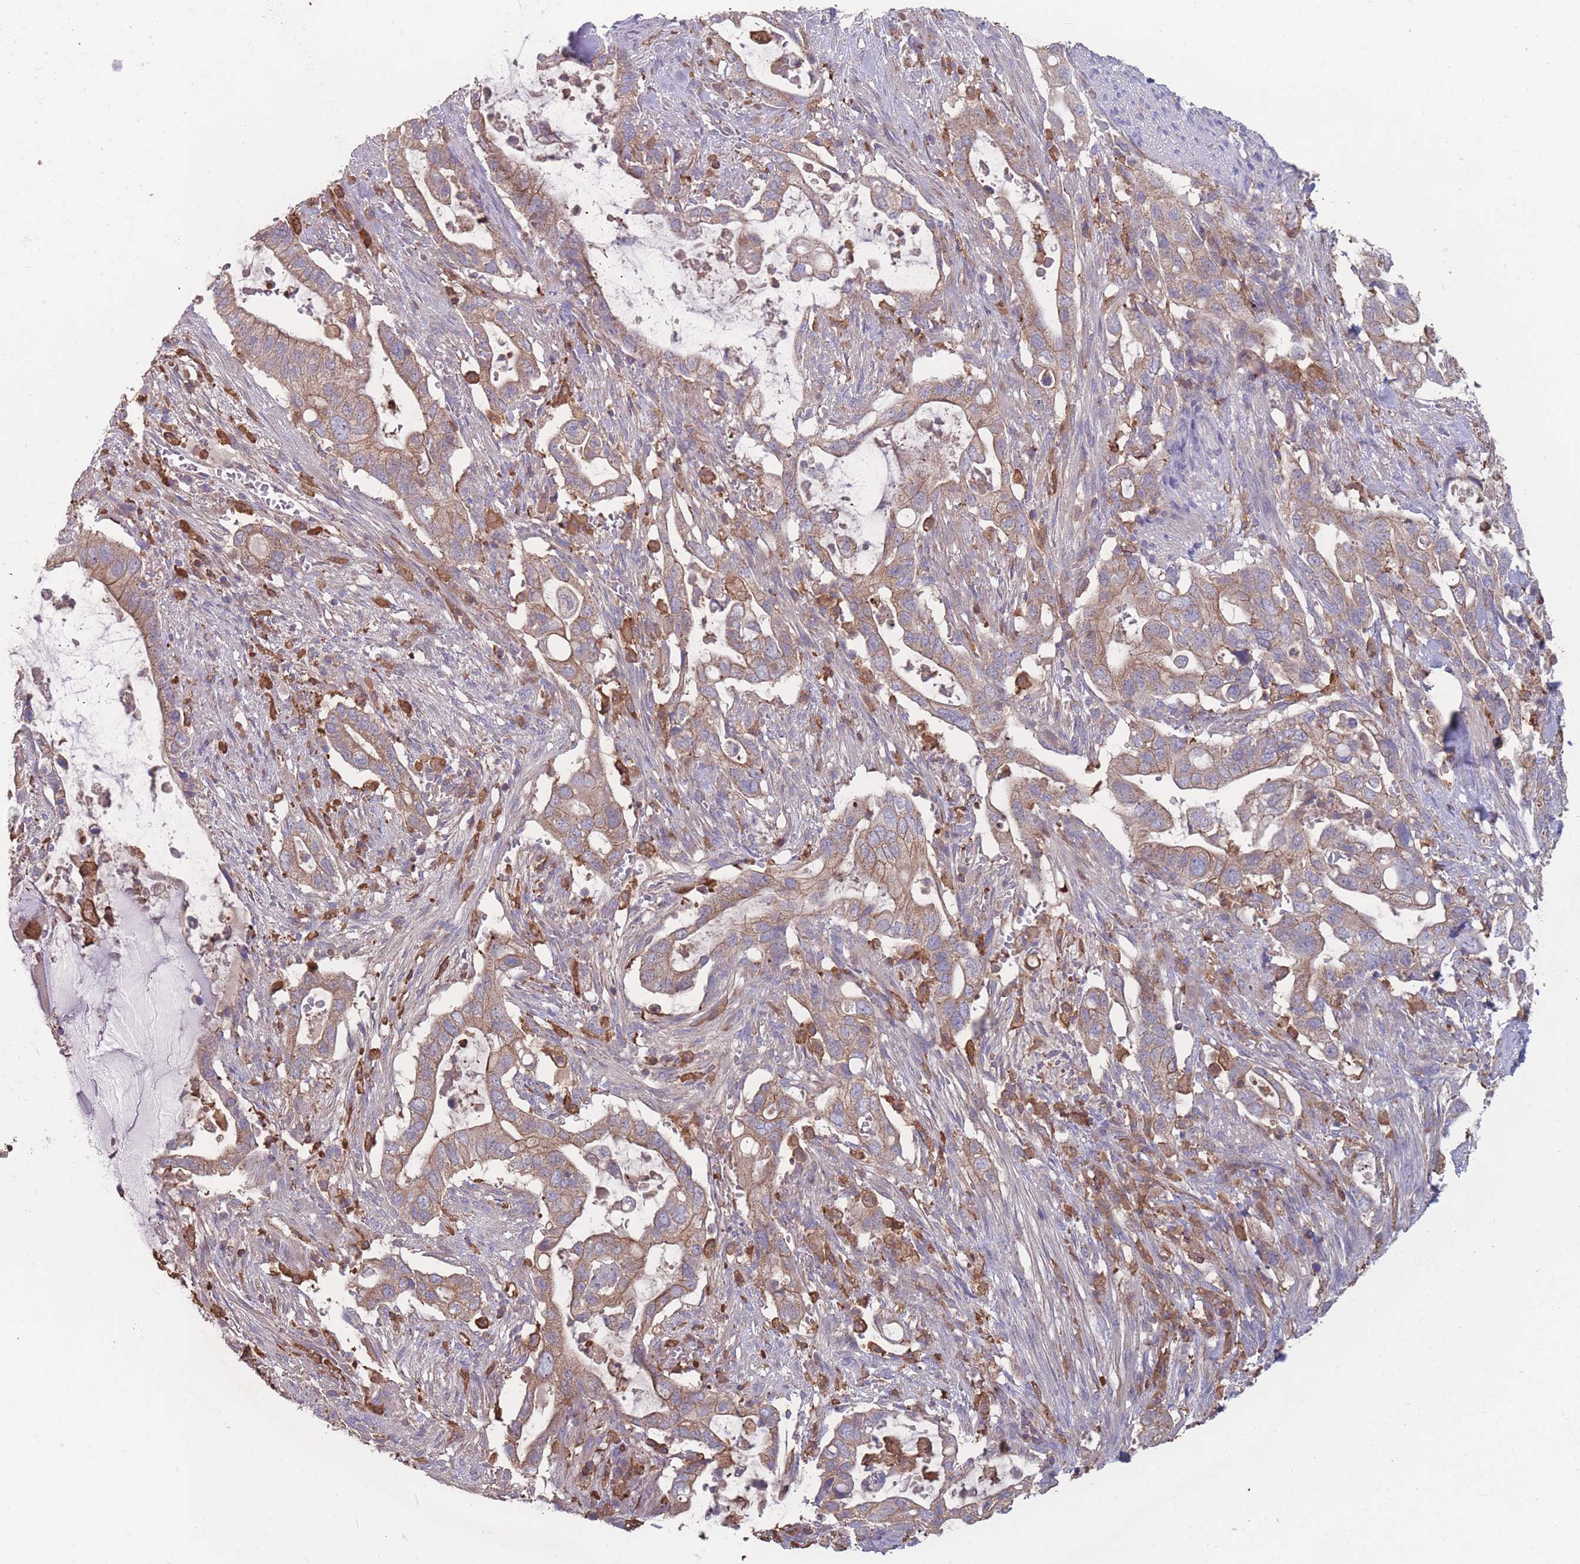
{"staining": {"intensity": "moderate", "quantity": ">75%", "location": "cytoplasmic/membranous"}, "tissue": "pancreatic cancer", "cell_type": "Tumor cells", "image_type": "cancer", "snomed": [{"axis": "morphology", "description": "Adenocarcinoma, NOS"}, {"axis": "topography", "description": "Pancreas"}], "caption": "This is an image of immunohistochemistry (IHC) staining of pancreatic adenocarcinoma, which shows moderate positivity in the cytoplasmic/membranous of tumor cells.", "gene": "CD33", "patient": {"sex": "female", "age": 72}}